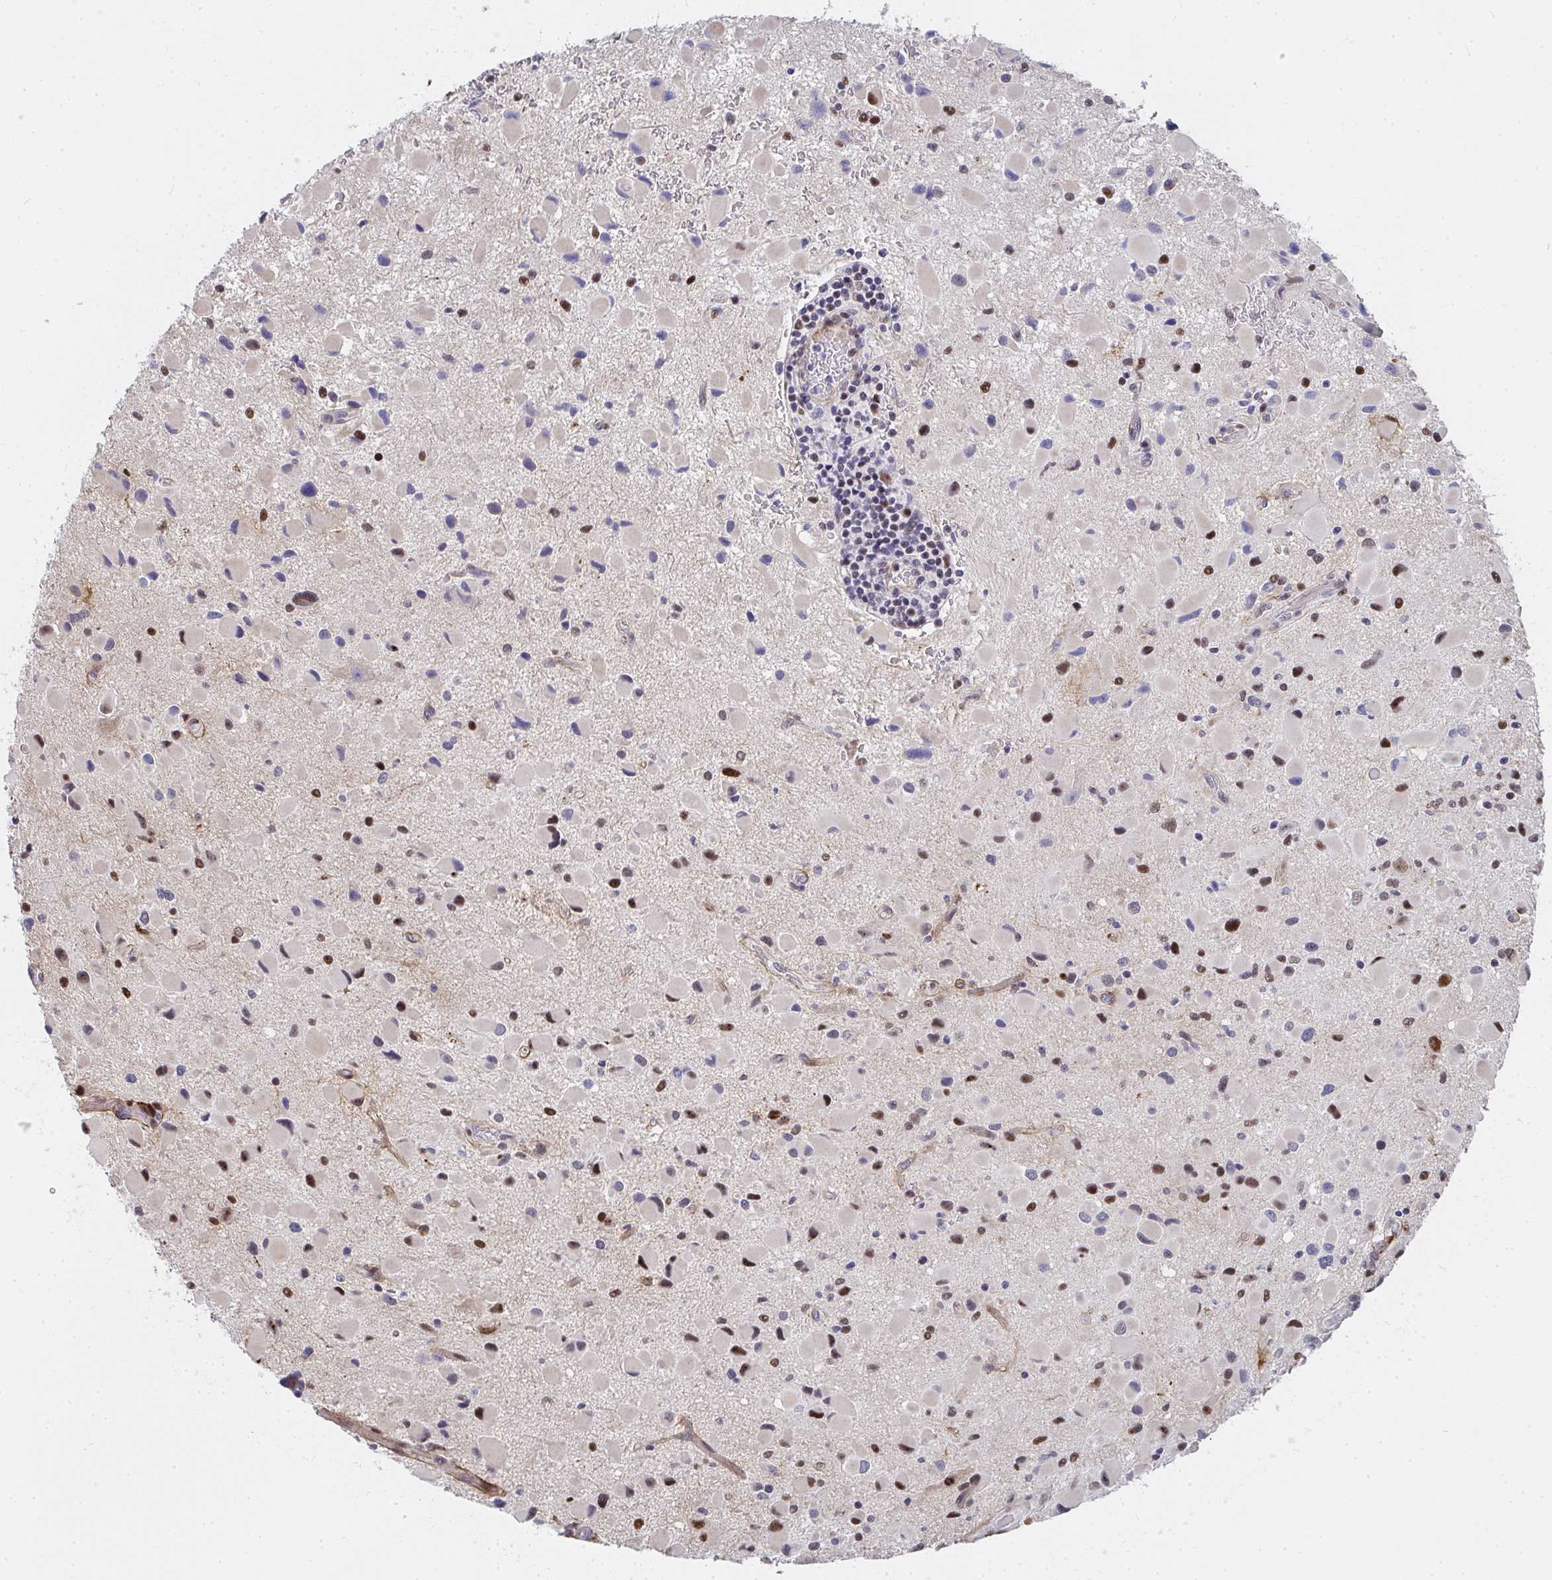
{"staining": {"intensity": "moderate", "quantity": "25%-75%", "location": "nuclear"}, "tissue": "glioma", "cell_type": "Tumor cells", "image_type": "cancer", "snomed": [{"axis": "morphology", "description": "Glioma, malignant, Low grade"}, {"axis": "topography", "description": "Brain"}], "caption": "Low-grade glioma (malignant) stained with IHC demonstrates moderate nuclear positivity in approximately 25%-75% of tumor cells.", "gene": "ZIC3", "patient": {"sex": "female", "age": 32}}